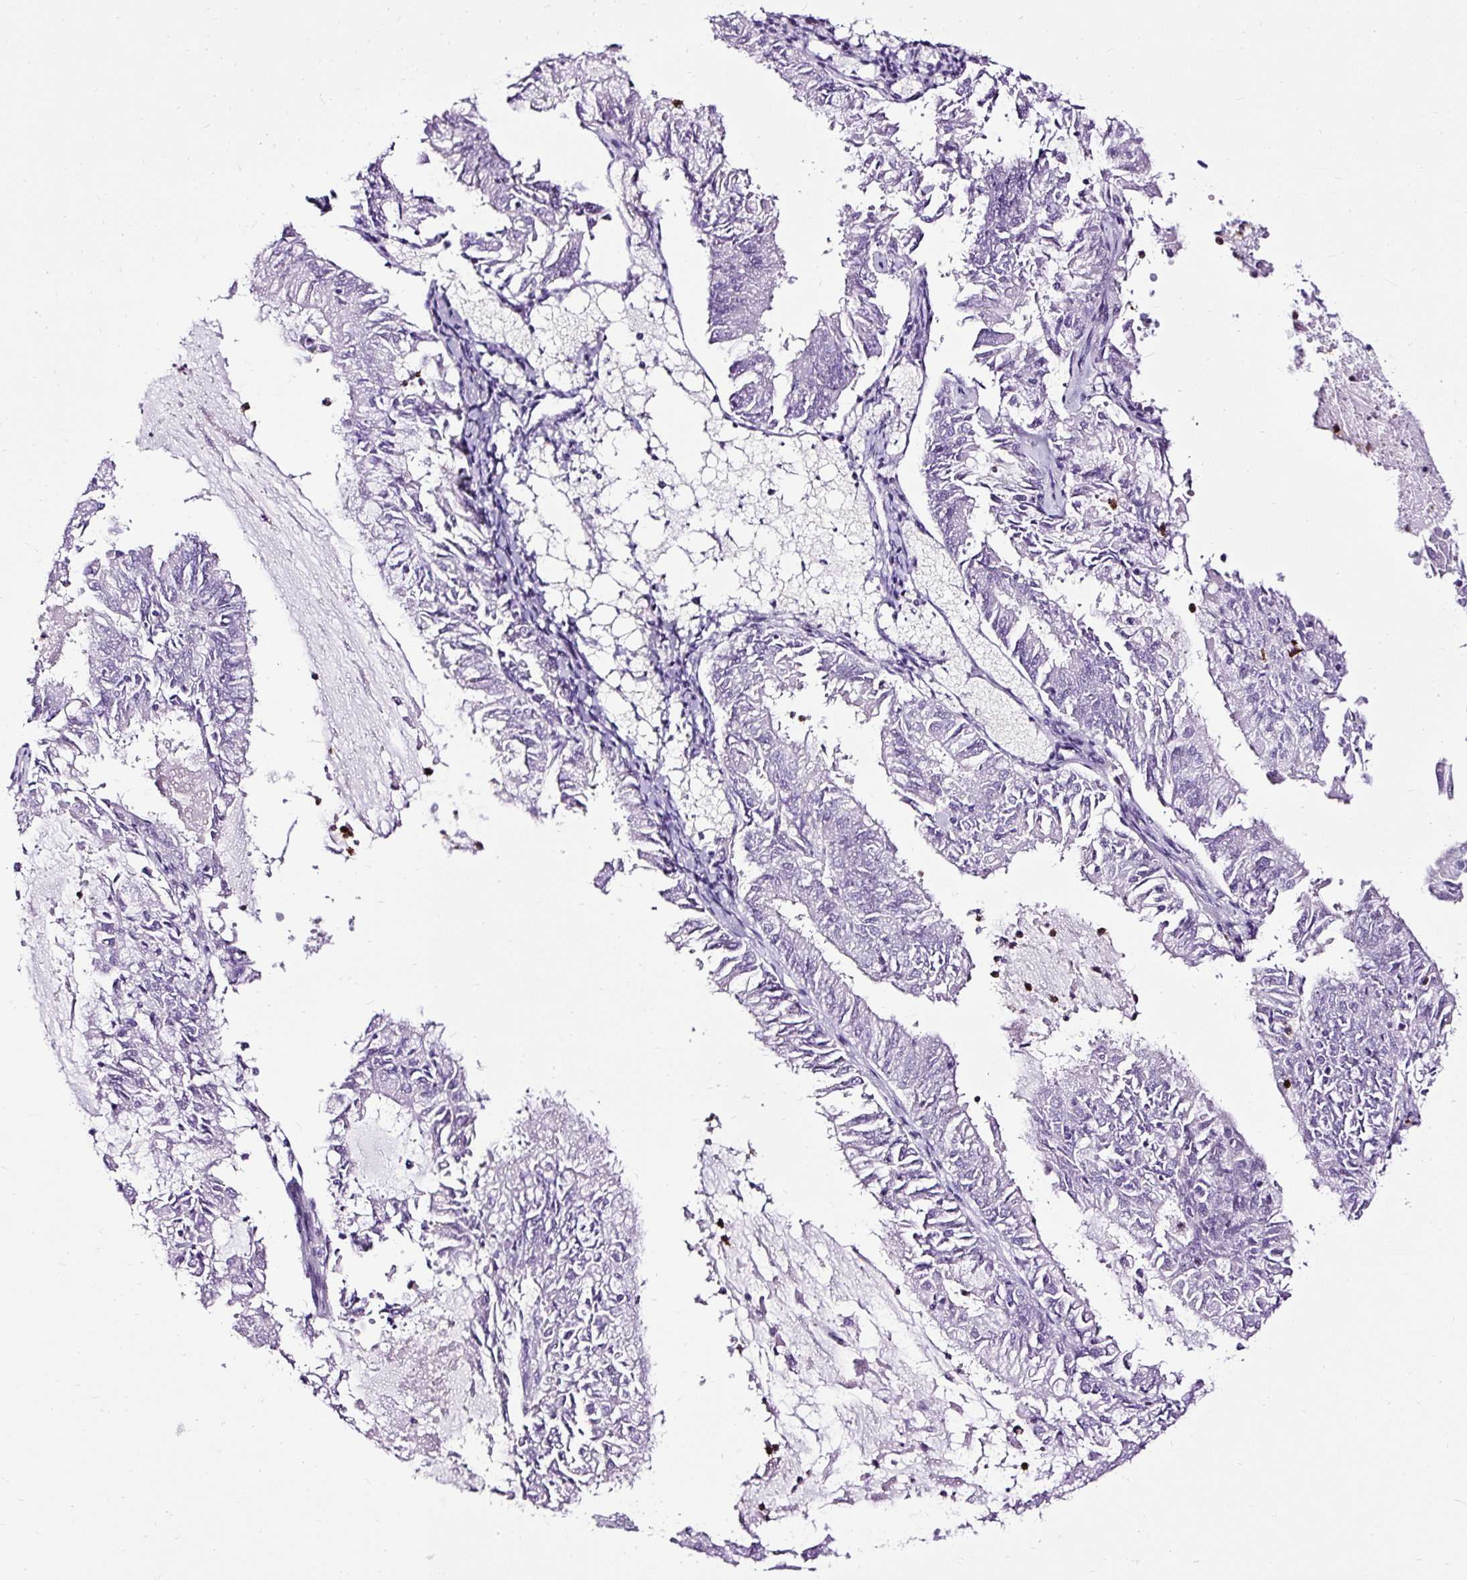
{"staining": {"intensity": "negative", "quantity": "none", "location": "none"}, "tissue": "endometrial cancer", "cell_type": "Tumor cells", "image_type": "cancer", "snomed": [{"axis": "morphology", "description": "Adenocarcinoma, NOS"}, {"axis": "topography", "description": "Endometrium"}], "caption": "Tumor cells are negative for protein expression in human adenocarcinoma (endometrial).", "gene": "SLC7A8", "patient": {"sex": "female", "age": 57}}